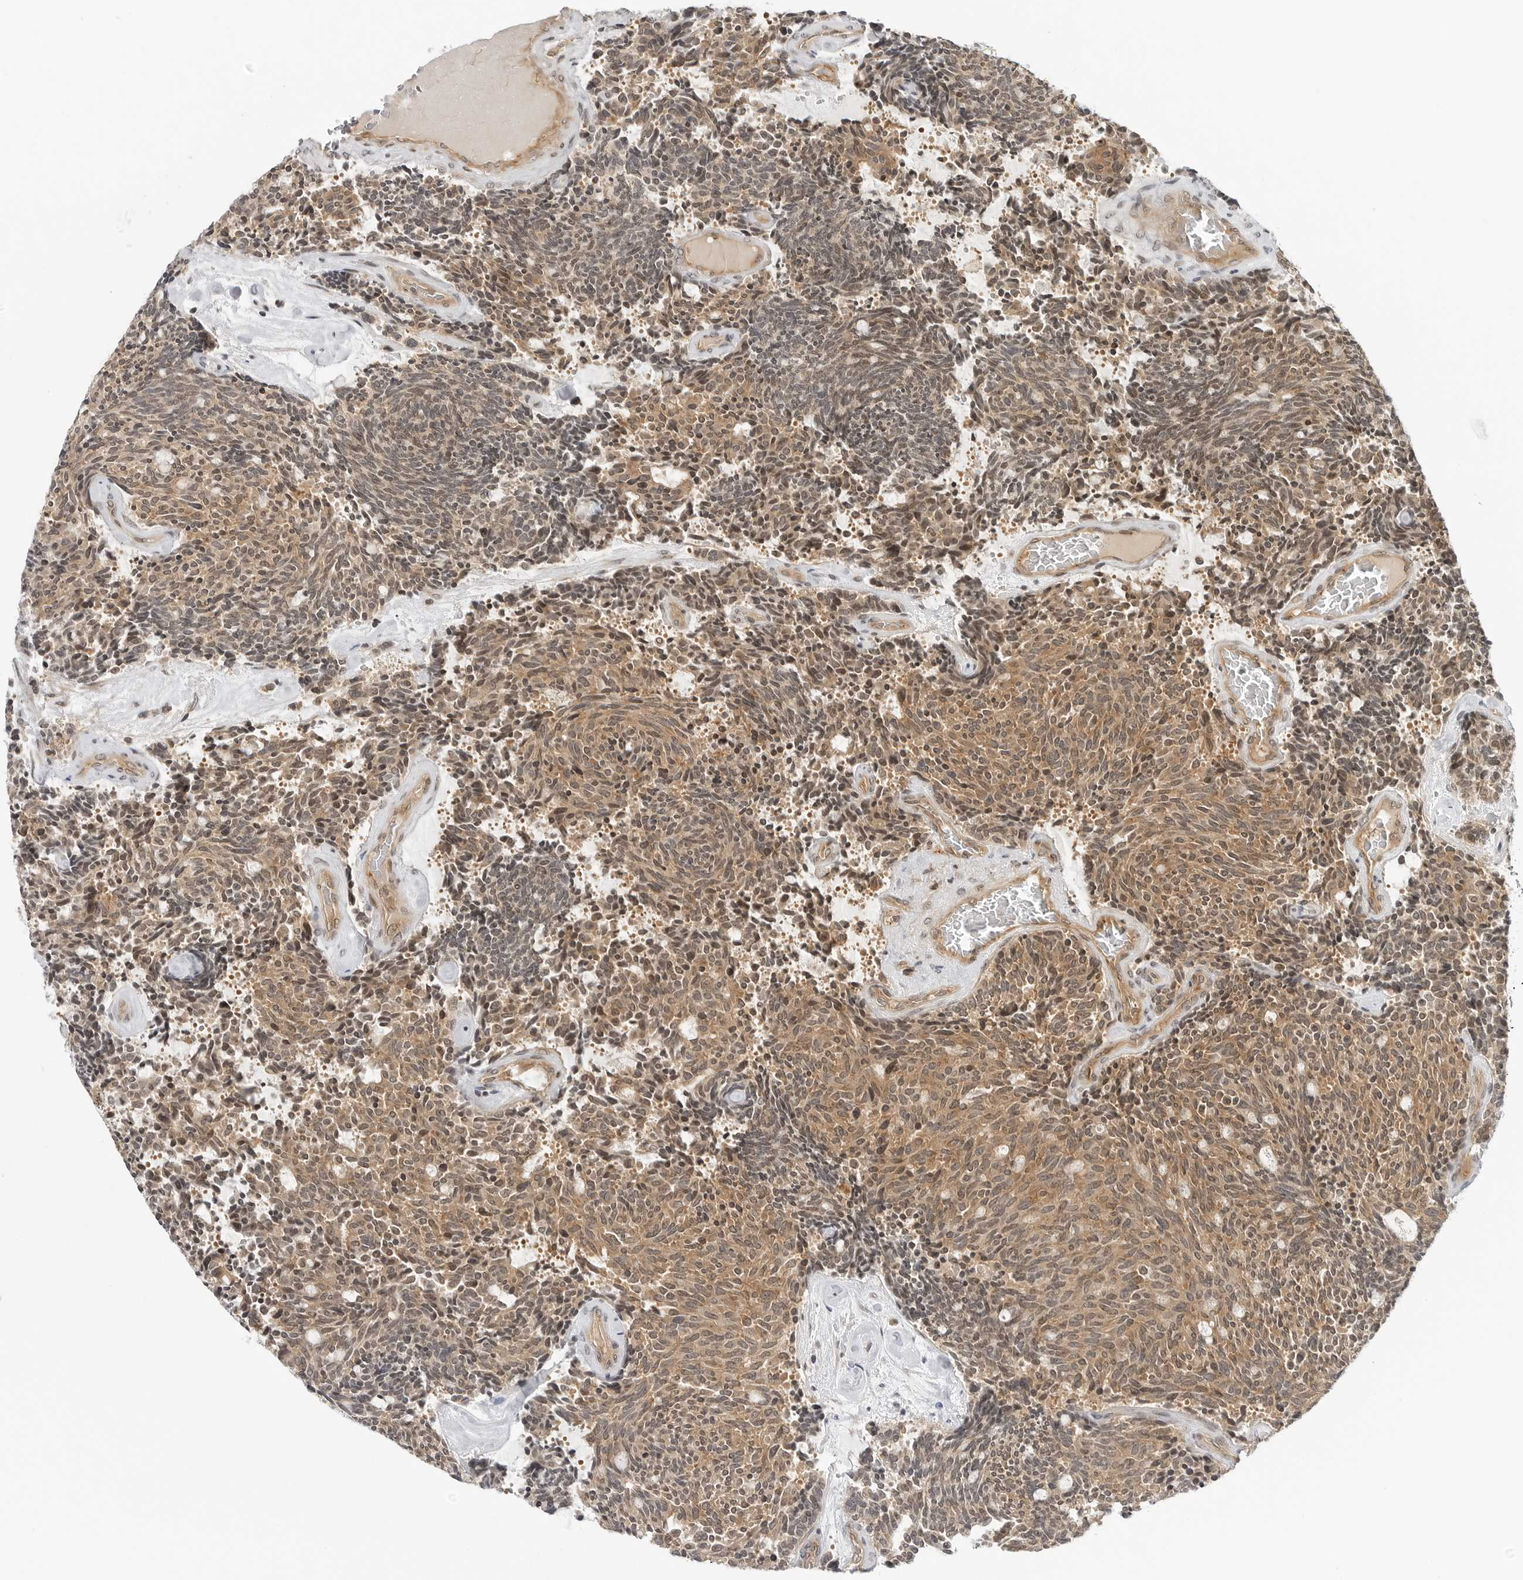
{"staining": {"intensity": "moderate", "quantity": ">75%", "location": "cytoplasmic/membranous,nuclear"}, "tissue": "carcinoid", "cell_type": "Tumor cells", "image_type": "cancer", "snomed": [{"axis": "morphology", "description": "Carcinoid, malignant, NOS"}, {"axis": "topography", "description": "Pancreas"}], "caption": "IHC histopathology image of human carcinoid (malignant) stained for a protein (brown), which displays medium levels of moderate cytoplasmic/membranous and nuclear staining in approximately >75% of tumor cells.", "gene": "MAP2K5", "patient": {"sex": "female", "age": 54}}